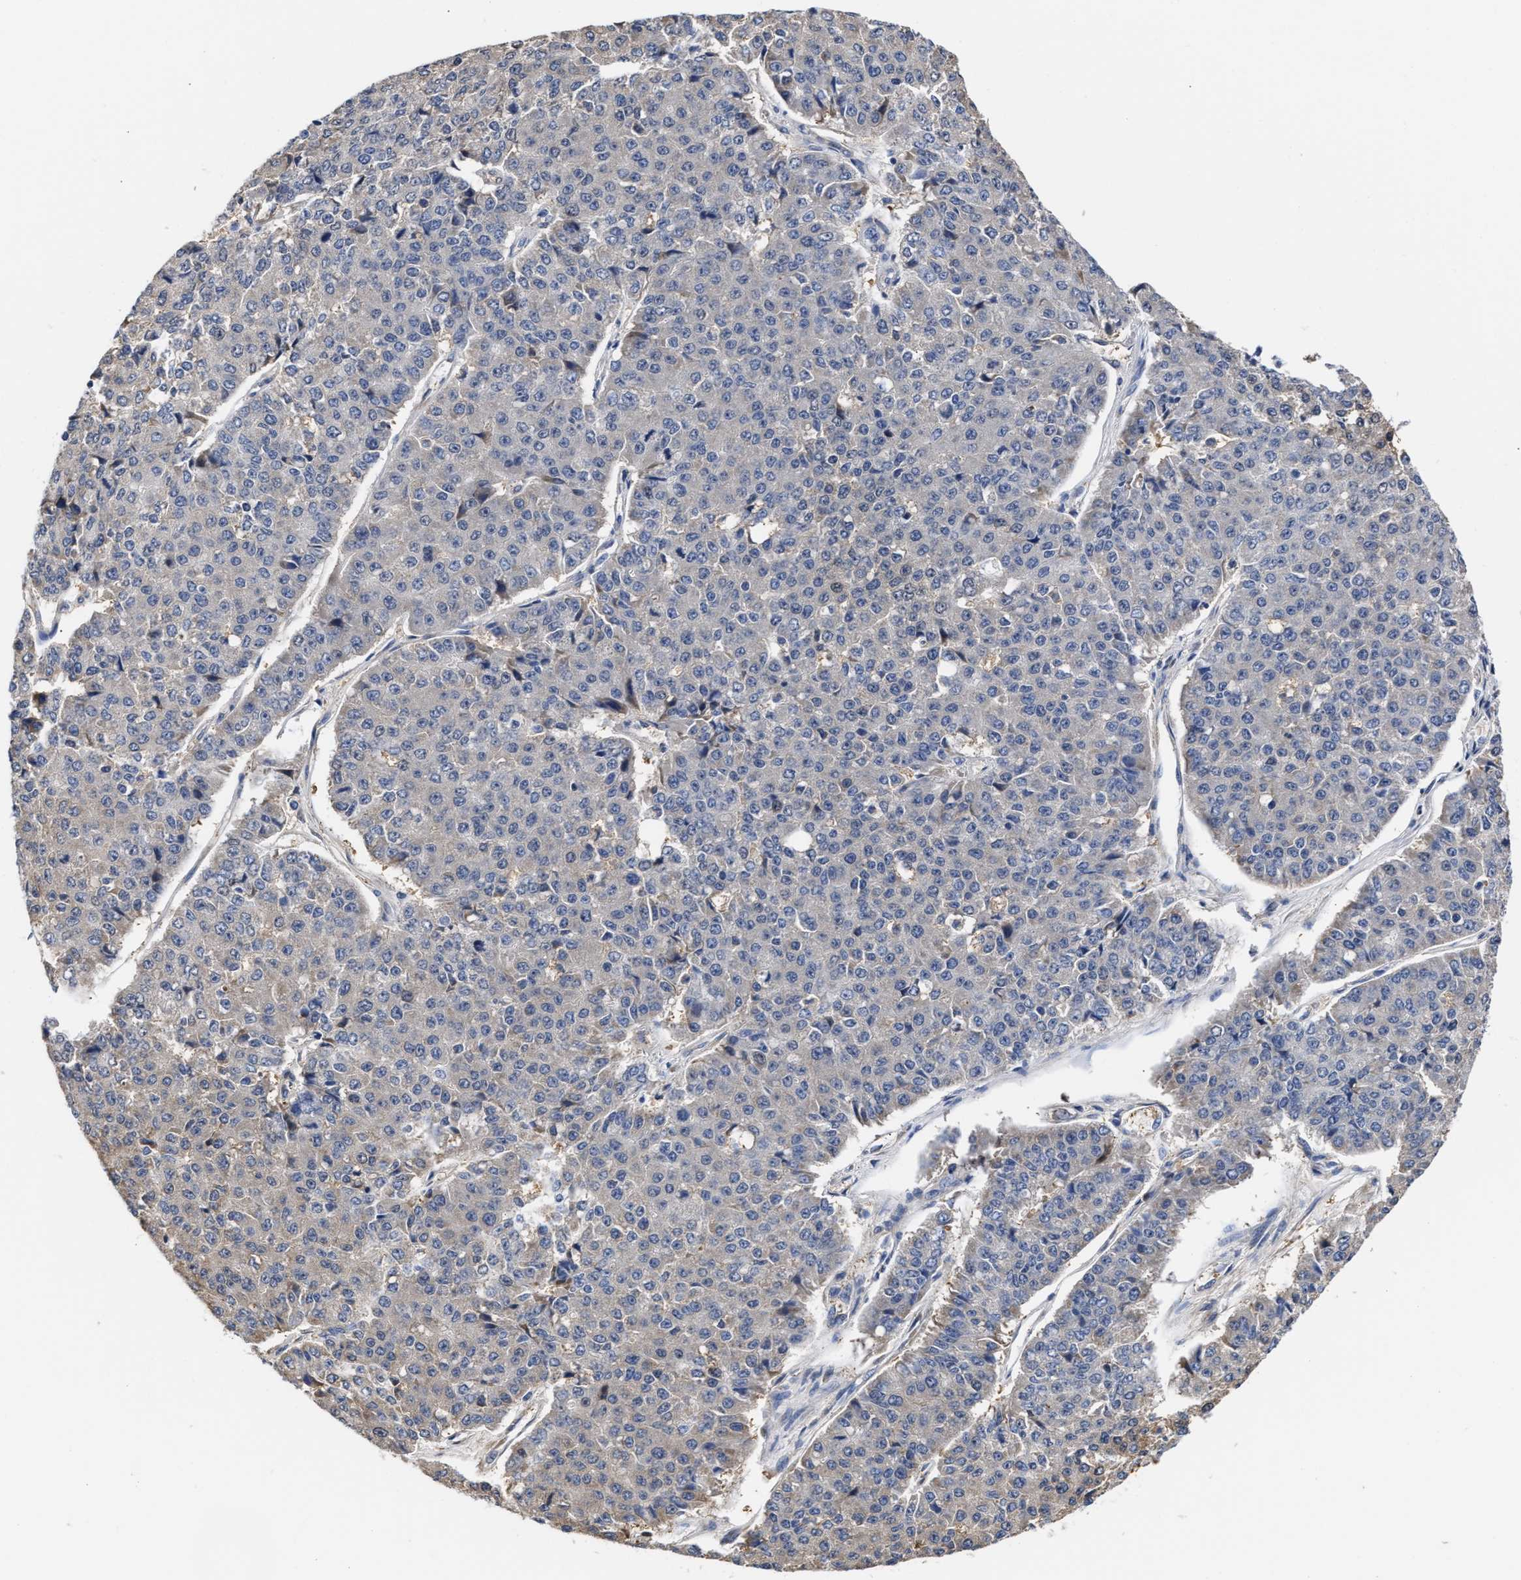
{"staining": {"intensity": "negative", "quantity": "none", "location": "none"}, "tissue": "pancreatic cancer", "cell_type": "Tumor cells", "image_type": "cancer", "snomed": [{"axis": "morphology", "description": "Adenocarcinoma, NOS"}, {"axis": "topography", "description": "Pancreas"}], "caption": "The micrograph demonstrates no staining of tumor cells in pancreatic cancer. The staining was performed using DAB to visualize the protein expression in brown, while the nuclei were stained in blue with hematoxylin (Magnification: 20x).", "gene": "KLHDC1", "patient": {"sex": "male", "age": 50}}